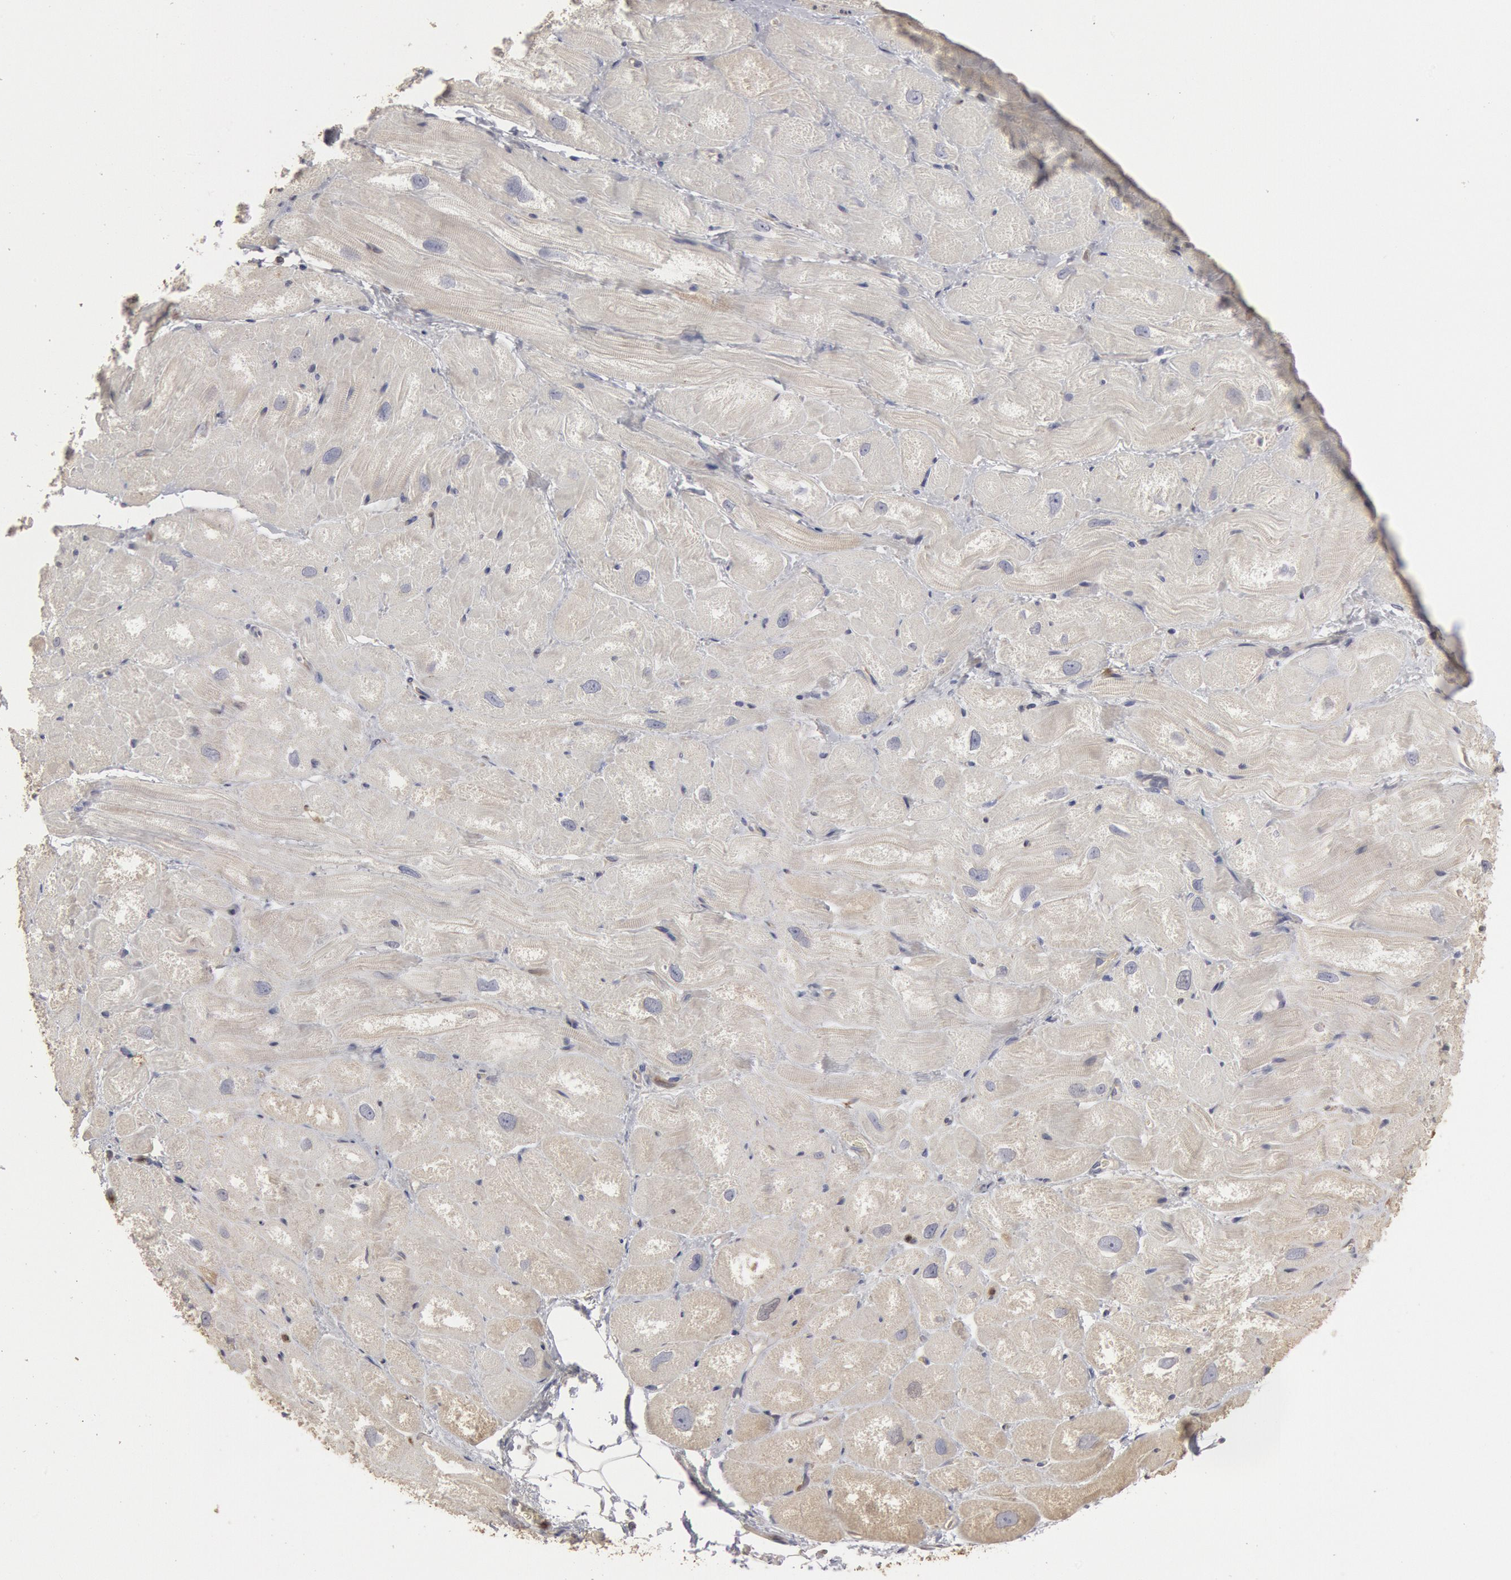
{"staining": {"intensity": "negative", "quantity": "none", "location": "none"}, "tissue": "heart muscle", "cell_type": "Cardiomyocytes", "image_type": "normal", "snomed": [{"axis": "morphology", "description": "Normal tissue, NOS"}, {"axis": "topography", "description": "Heart"}], "caption": "This histopathology image is of normal heart muscle stained with immunohistochemistry to label a protein in brown with the nuclei are counter-stained blue. There is no staining in cardiomyocytes.", "gene": "OSBPL8", "patient": {"sex": "male", "age": 49}}